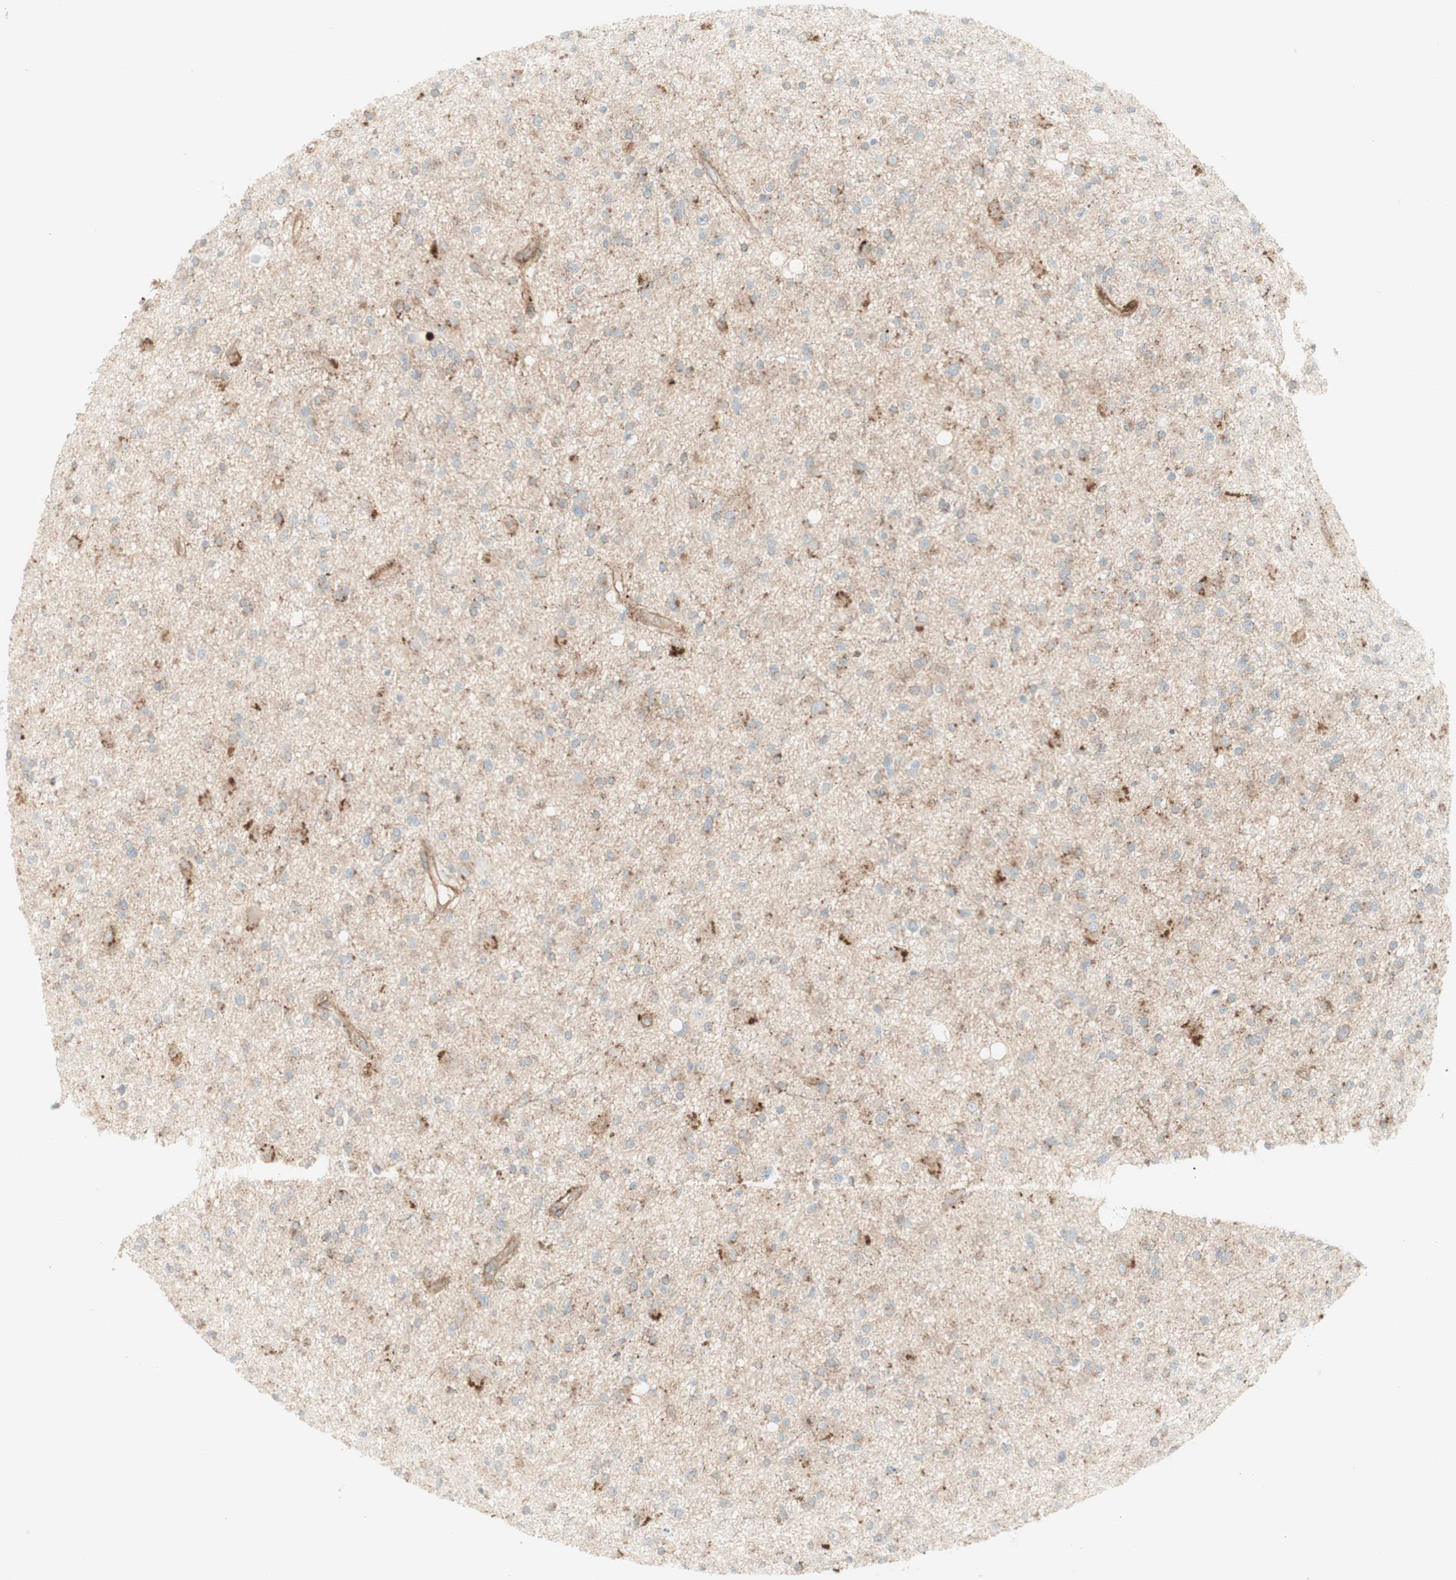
{"staining": {"intensity": "moderate", "quantity": "<25%", "location": "cytoplasmic/membranous"}, "tissue": "glioma", "cell_type": "Tumor cells", "image_type": "cancer", "snomed": [{"axis": "morphology", "description": "Glioma, malignant, High grade"}, {"axis": "topography", "description": "Brain"}], "caption": "Immunohistochemical staining of human glioma shows moderate cytoplasmic/membranous protein staining in approximately <25% of tumor cells.", "gene": "MYO6", "patient": {"sex": "male", "age": 33}}